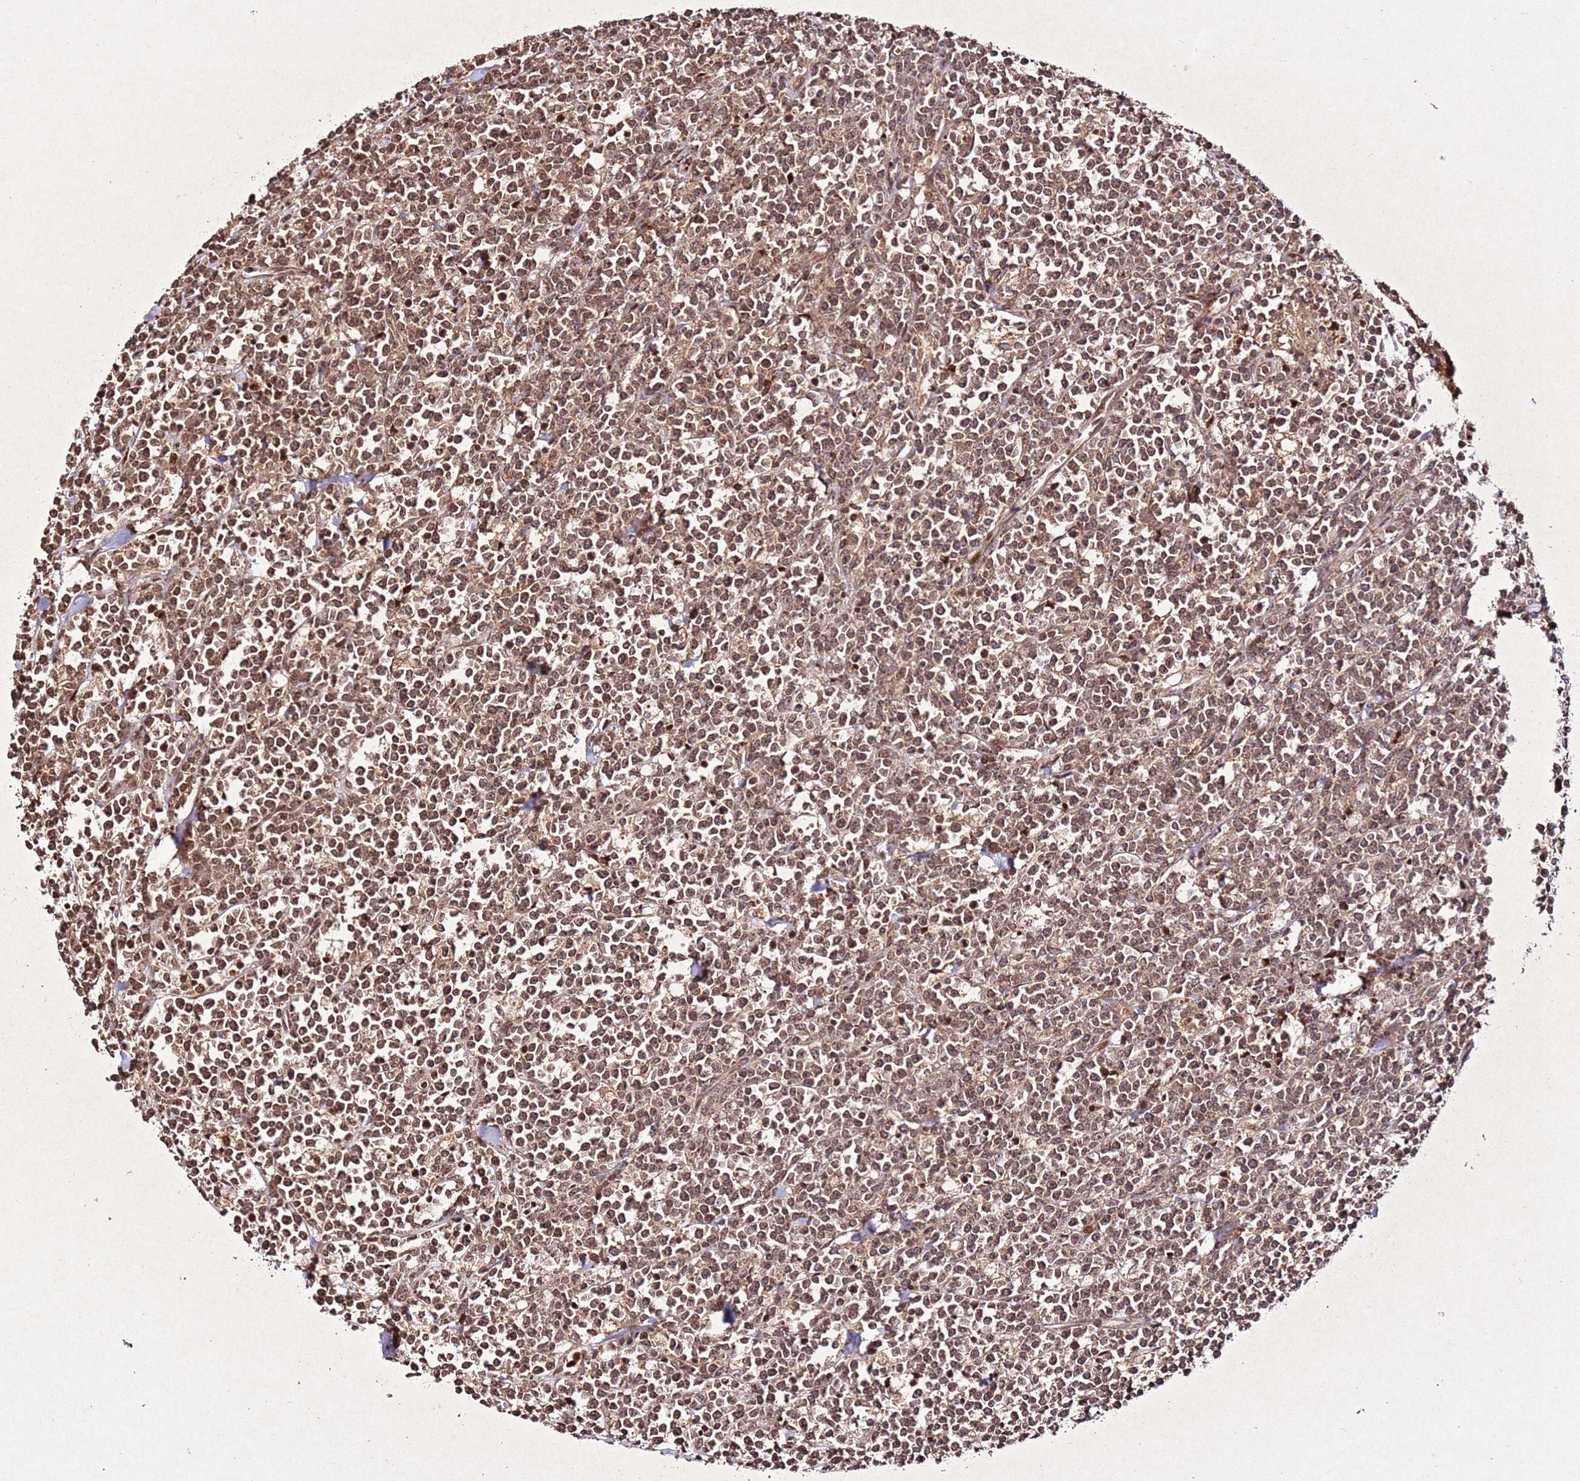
{"staining": {"intensity": "moderate", "quantity": ">75%", "location": "nuclear"}, "tissue": "lymphoma", "cell_type": "Tumor cells", "image_type": "cancer", "snomed": [{"axis": "morphology", "description": "Malignant lymphoma, non-Hodgkin's type, High grade"}, {"axis": "topography", "description": "Small intestine"}], "caption": "High-magnification brightfield microscopy of malignant lymphoma, non-Hodgkin's type (high-grade) stained with DAB (3,3'-diaminobenzidine) (brown) and counterstained with hematoxylin (blue). tumor cells exhibit moderate nuclear positivity is appreciated in approximately>75% of cells.", "gene": "PTMA", "patient": {"sex": "male", "age": 8}}